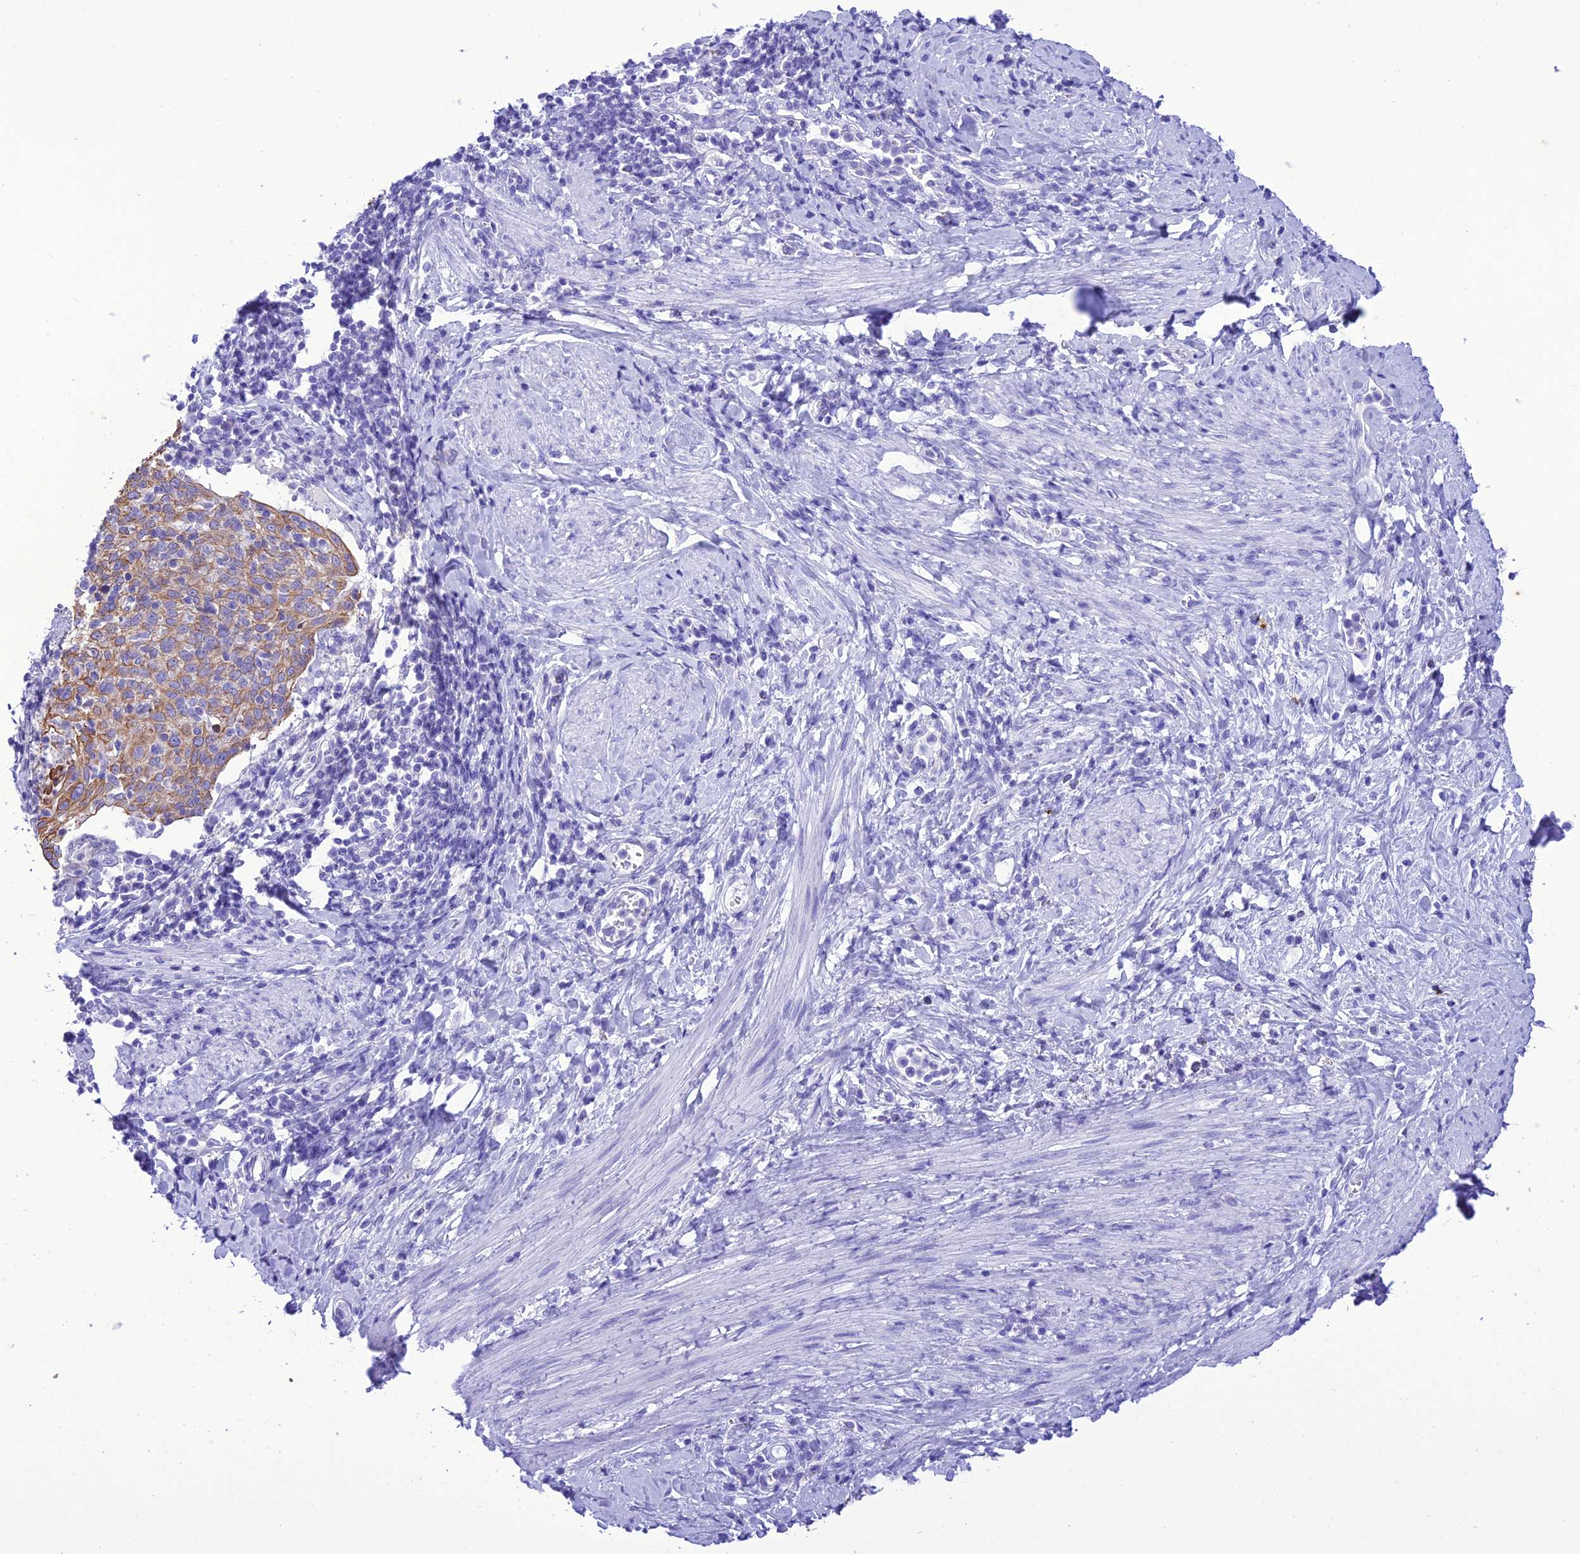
{"staining": {"intensity": "moderate", "quantity": "25%-75%", "location": "cytoplasmic/membranous"}, "tissue": "cervical cancer", "cell_type": "Tumor cells", "image_type": "cancer", "snomed": [{"axis": "morphology", "description": "Squamous cell carcinoma, NOS"}, {"axis": "topography", "description": "Cervix"}], "caption": "DAB immunohistochemical staining of cervical cancer (squamous cell carcinoma) exhibits moderate cytoplasmic/membranous protein expression in approximately 25%-75% of tumor cells. Using DAB (brown) and hematoxylin (blue) stains, captured at high magnification using brightfield microscopy.", "gene": "VPS52", "patient": {"sex": "female", "age": 52}}